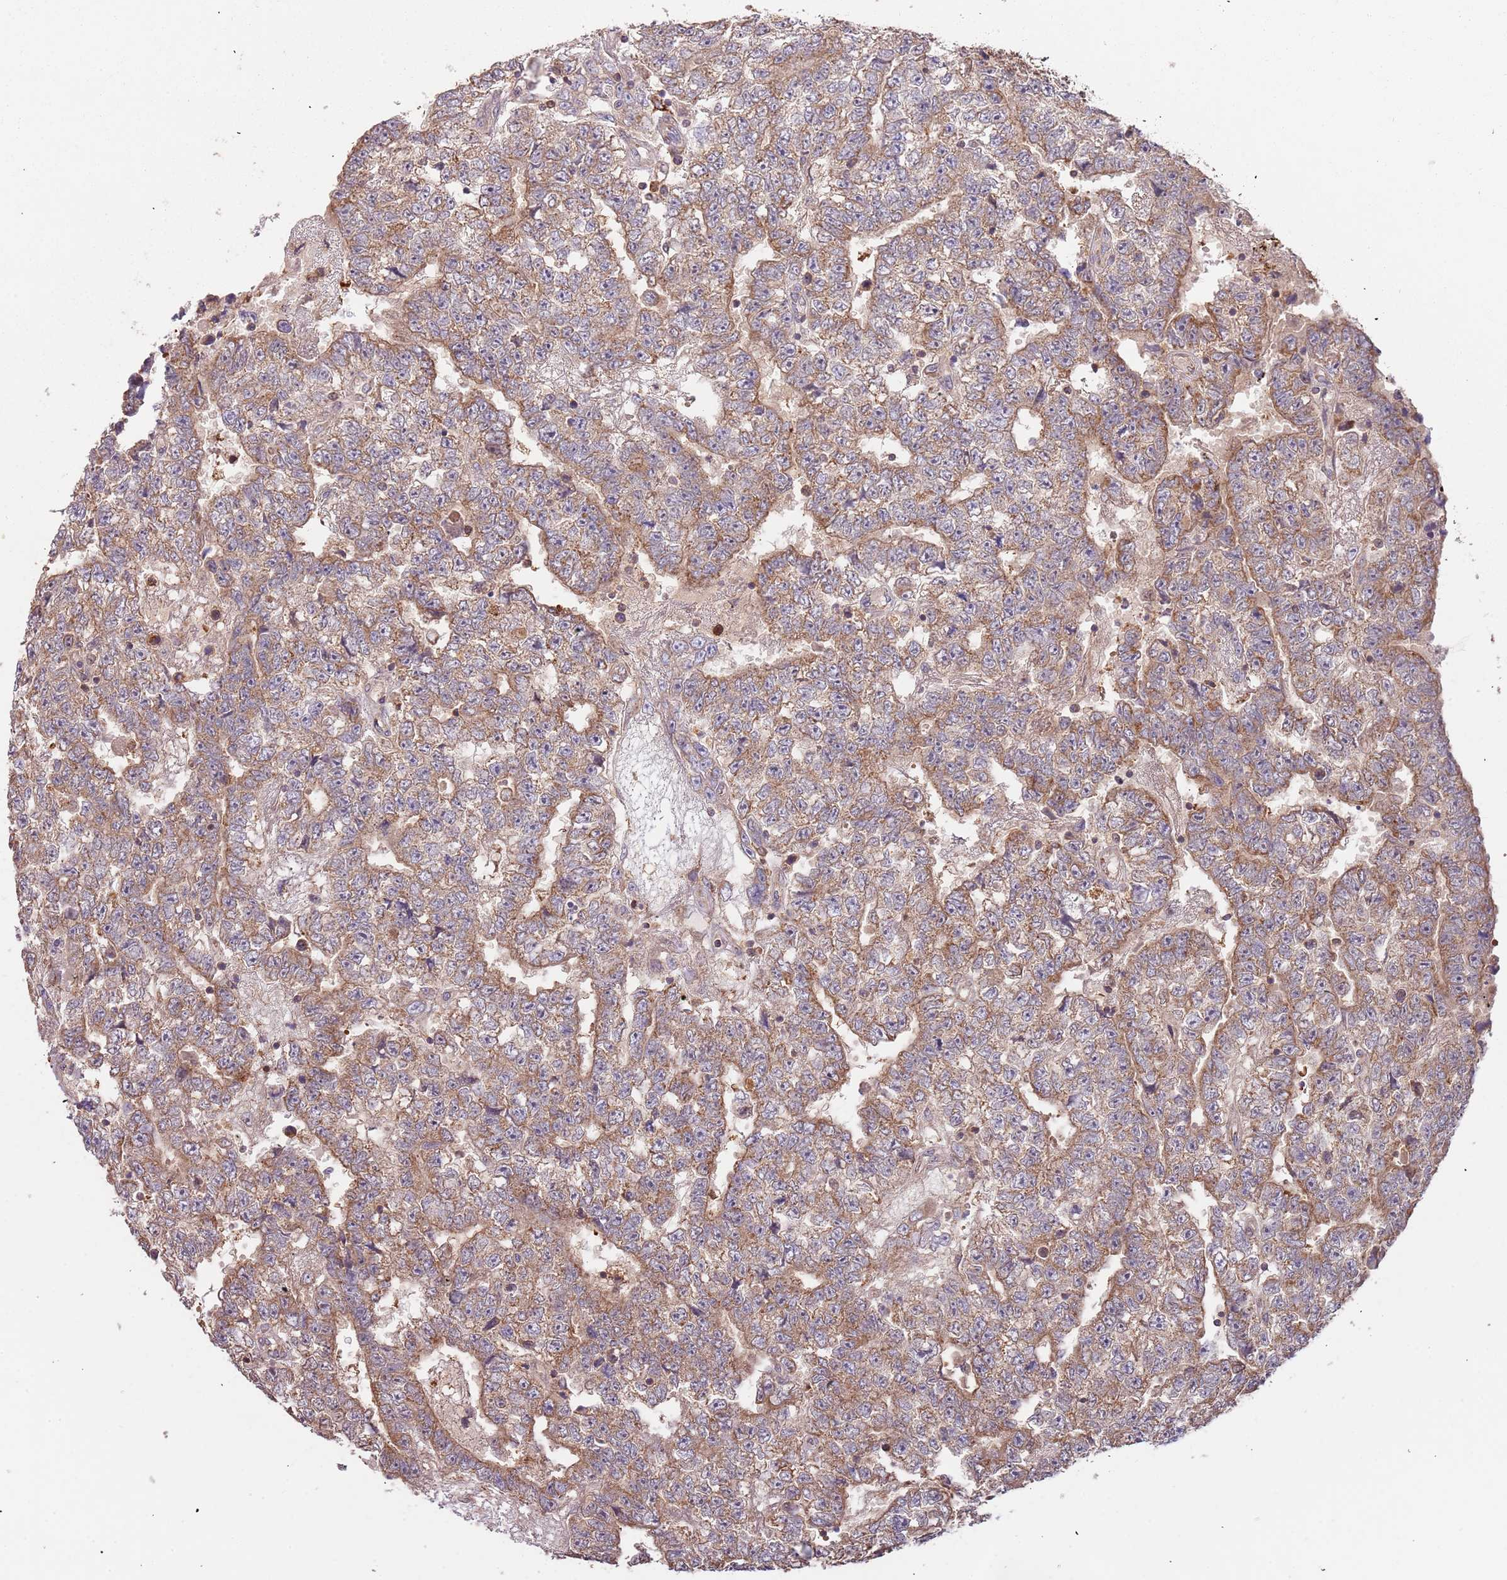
{"staining": {"intensity": "moderate", "quantity": ">75%", "location": "cytoplasmic/membranous"}, "tissue": "testis cancer", "cell_type": "Tumor cells", "image_type": "cancer", "snomed": [{"axis": "morphology", "description": "Carcinoma, Embryonal, NOS"}, {"axis": "topography", "description": "Testis"}], "caption": "Approximately >75% of tumor cells in human testis cancer demonstrate moderate cytoplasmic/membranous protein positivity as visualized by brown immunohistochemical staining.", "gene": "IL17RD", "patient": {"sex": "male", "age": 25}}